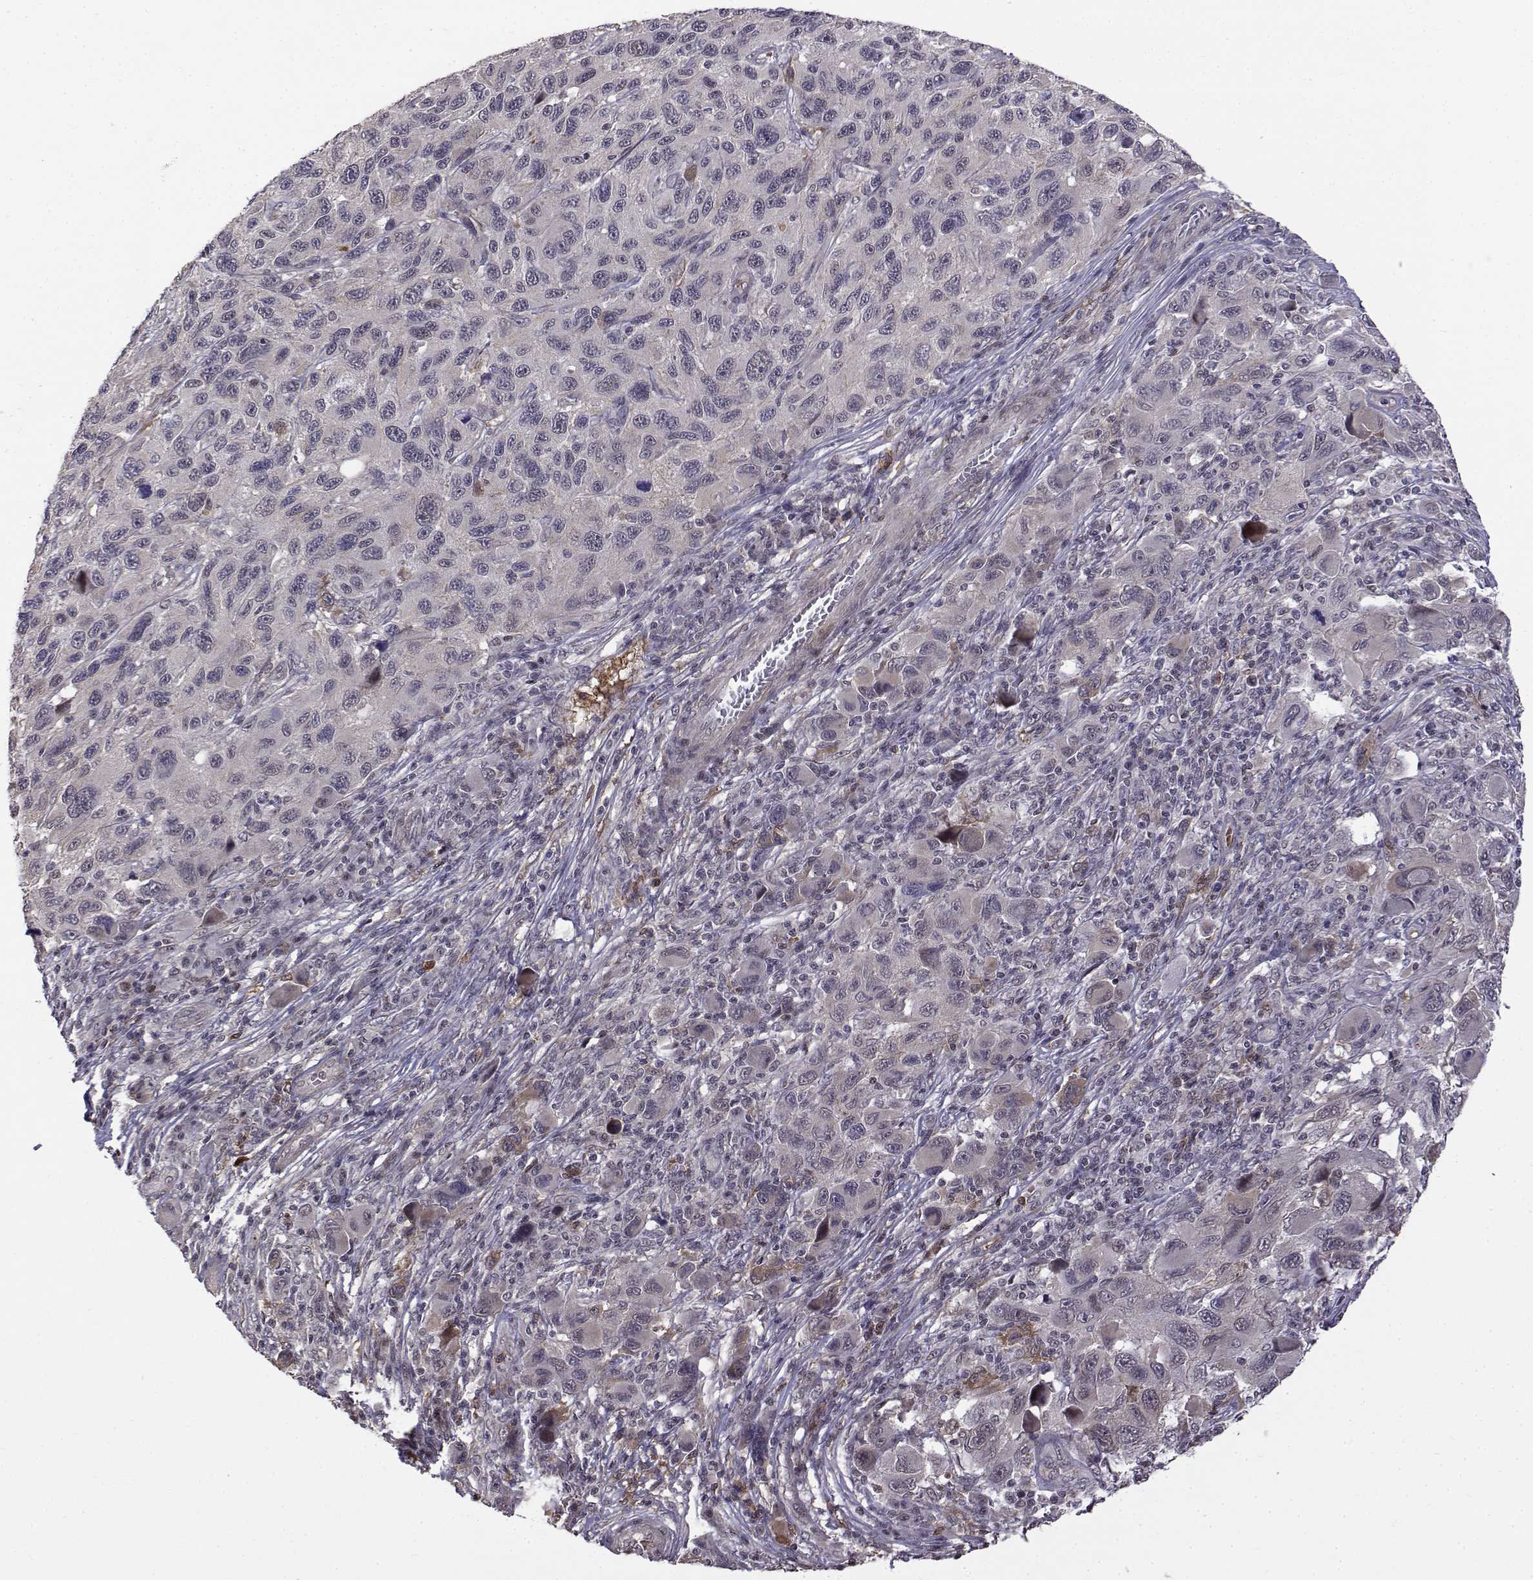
{"staining": {"intensity": "negative", "quantity": "none", "location": "none"}, "tissue": "melanoma", "cell_type": "Tumor cells", "image_type": "cancer", "snomed": [{"axis": "morphology", "description": "Malignant melanoma, NOS"}, {"axis": "topography", "description": "Skin"}], "caption": "An IHC image of malignant melanoma is shown. There is no staining in tumor cells of malignant melanoma.", "gene": "ITGA7", "patient": {"sex": "male", "age": 53}}